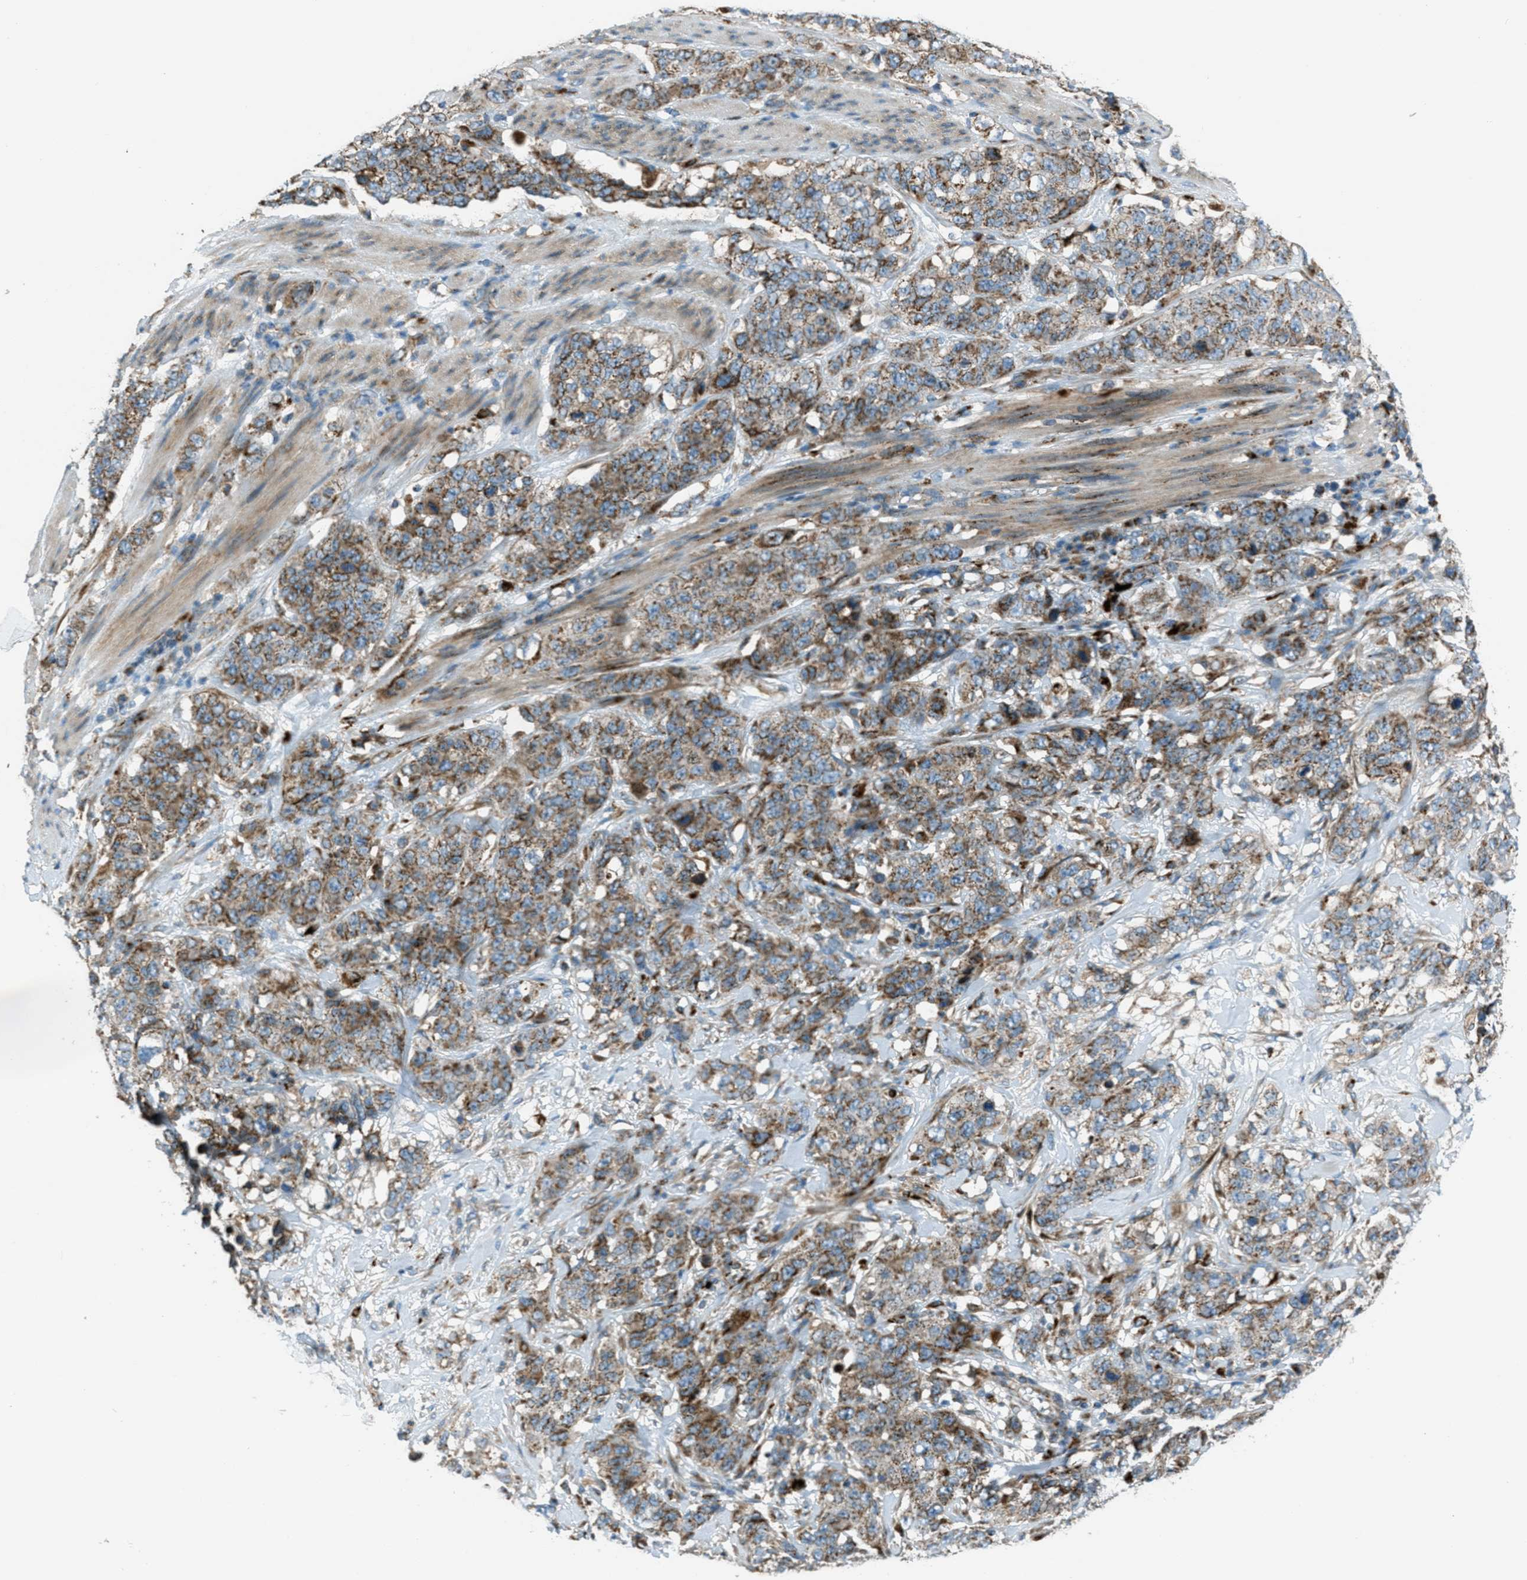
{"staining": {"intensity": "moderate", "quantity": ">75%", "location": "cytoplasmic/membranous"}, "tissue": "stomach cancer", "cell_type": "Tumor cells", "image_type": "cancer", "snomed": [{"axis": "morphology", "description": "Adenocarcinoma, NOS"}, {"axis": "topography", "description": "Stomach"}], "caption": "Stomach cancer (adenocarcinoma) tissue demonstrates moderate cytoplasmic/membranous positivity in approximately >75% of tumor cells, visualized by immunohistochemistry.", "gene": "BCKDK", "patient": {"sex": "male", "age": 48}}